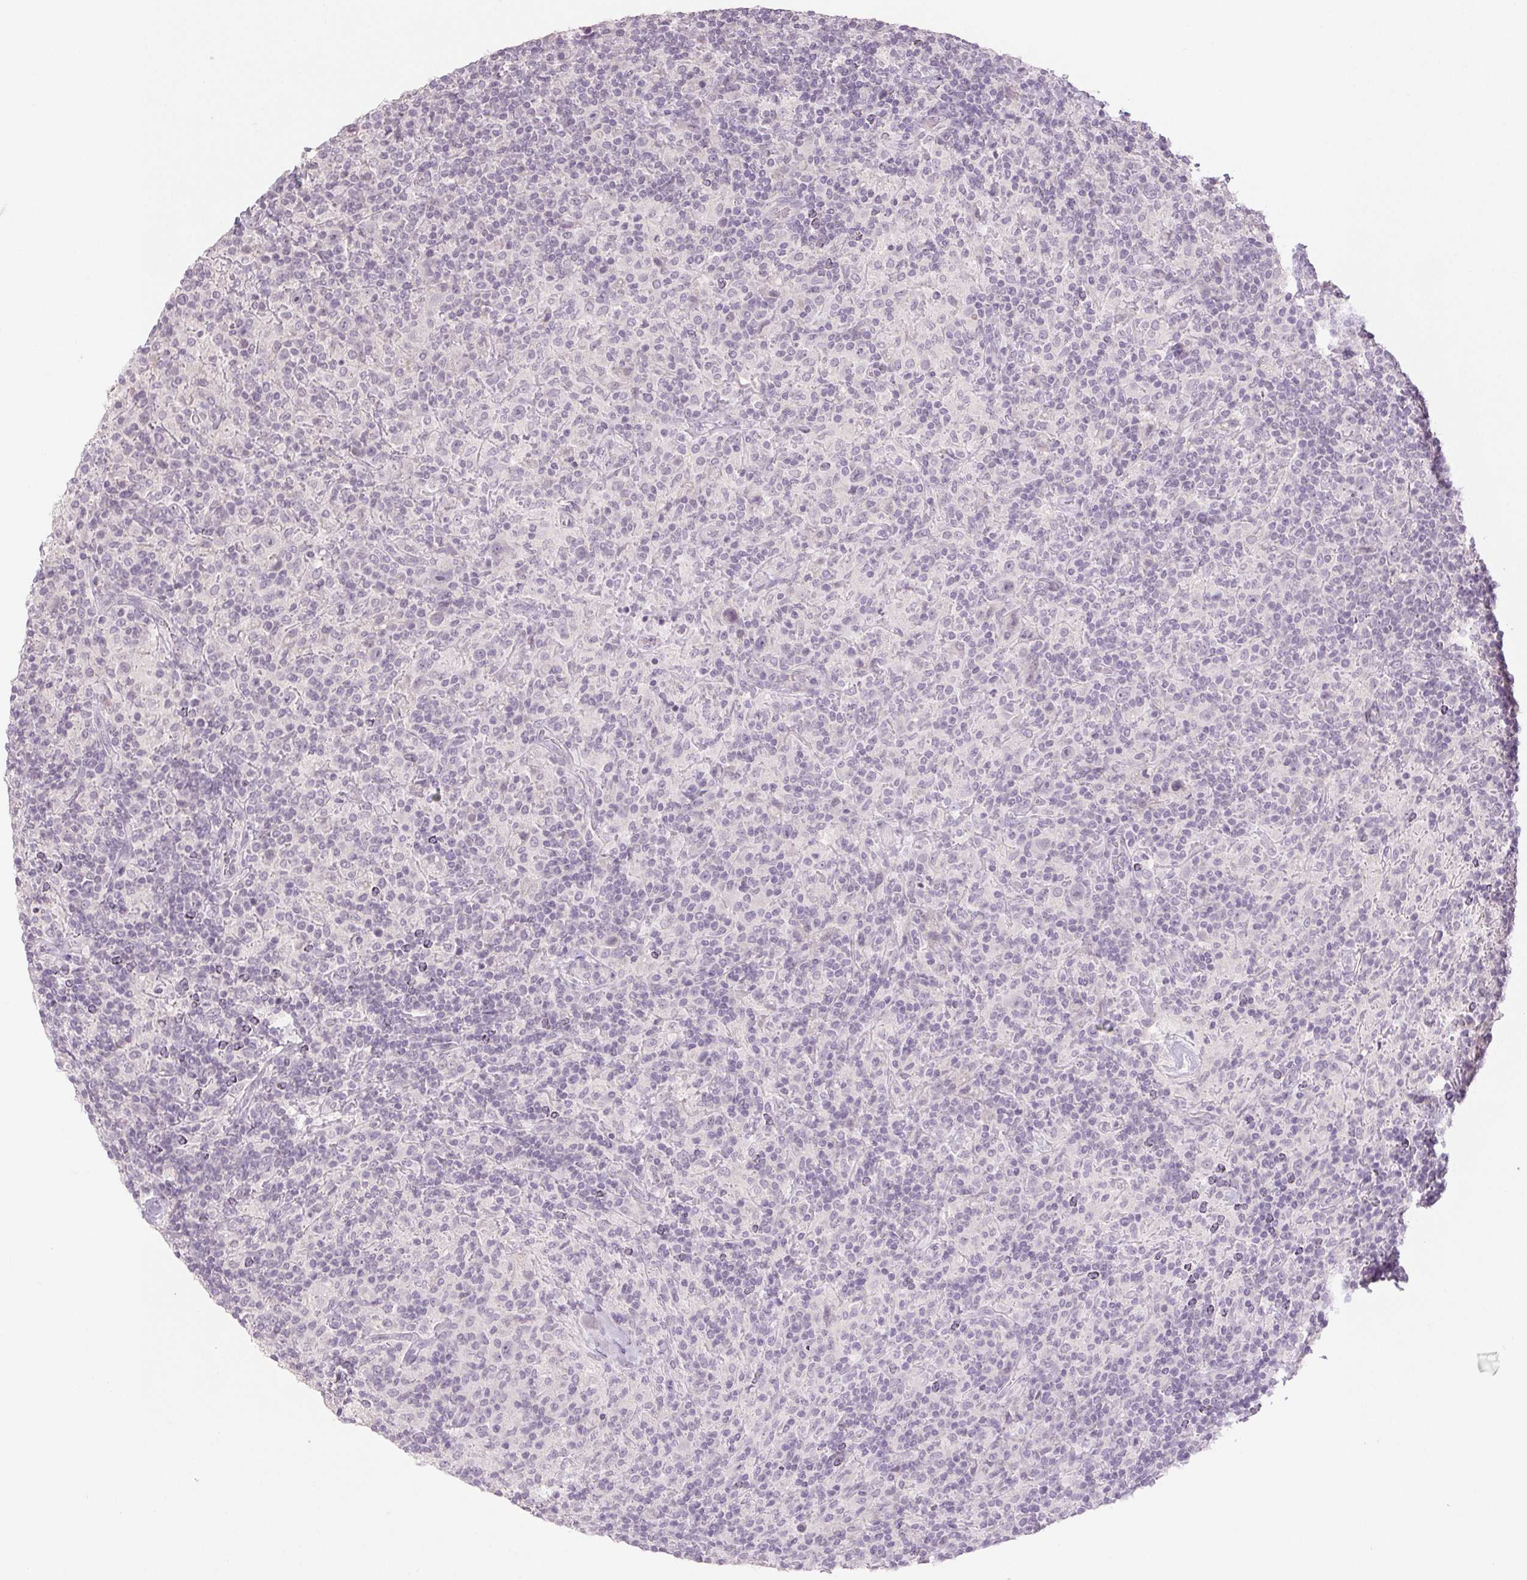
{"staining": {"intensity": "negative", "quantity": "none", "location": "none"}, "tissue": "lymphoma", "cell_type": "Tumor cells", "image_type": "cancer", "snomed": [{"axis": "morphology", "description": "Hodgkin's disease, NOS"}, {"axis": "topography", "description": "Lymph node"}], "caption": "This is an IHC photomicrograph of Hodgkin's disease. There is no staining in tumor cells.", "gene": "PI3", "patient": {"sex": "male", "age": 70}}